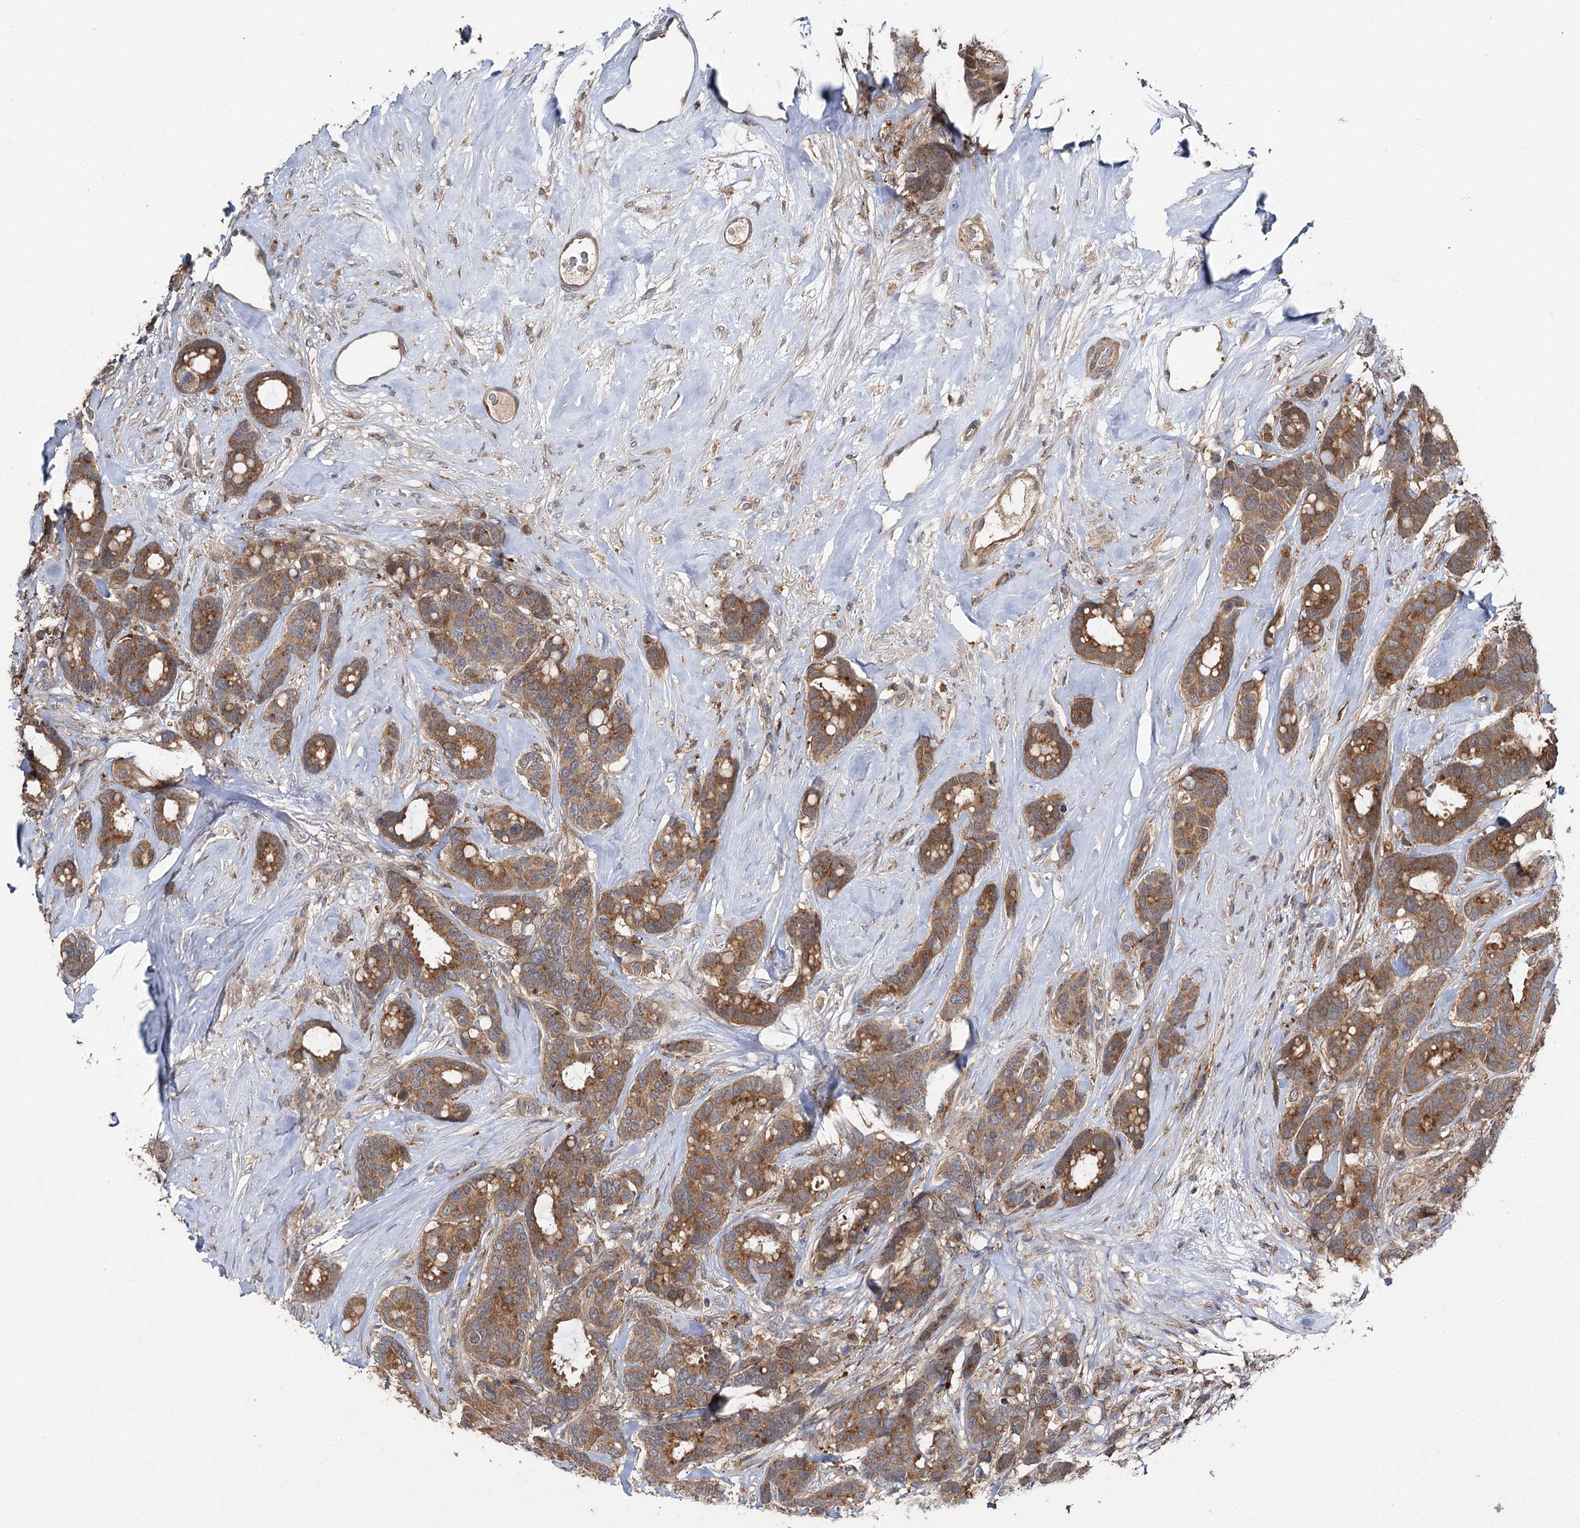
{"staining": {"intensity": "moderate", "quantity": ">75%", "location": "cytoplasmic/membranous"}, "tissue": "breast cancer", "cell_type": "Tumor cells", "image_type": "cancer", "snomed": [{"axis": "morphology", "description": "Duct carcinoma"}, {"axis": "topography", "description": "Breast"}], "caption": "About >75% of tumor cells in breast infiltrating ductal carcinoma exhibit moderate cytoplasmic/membranous protein positivity as visualized by brown immunohistochemical staining.", "gene": "STX6", "patient": {"sex": "female", "age": 87}}